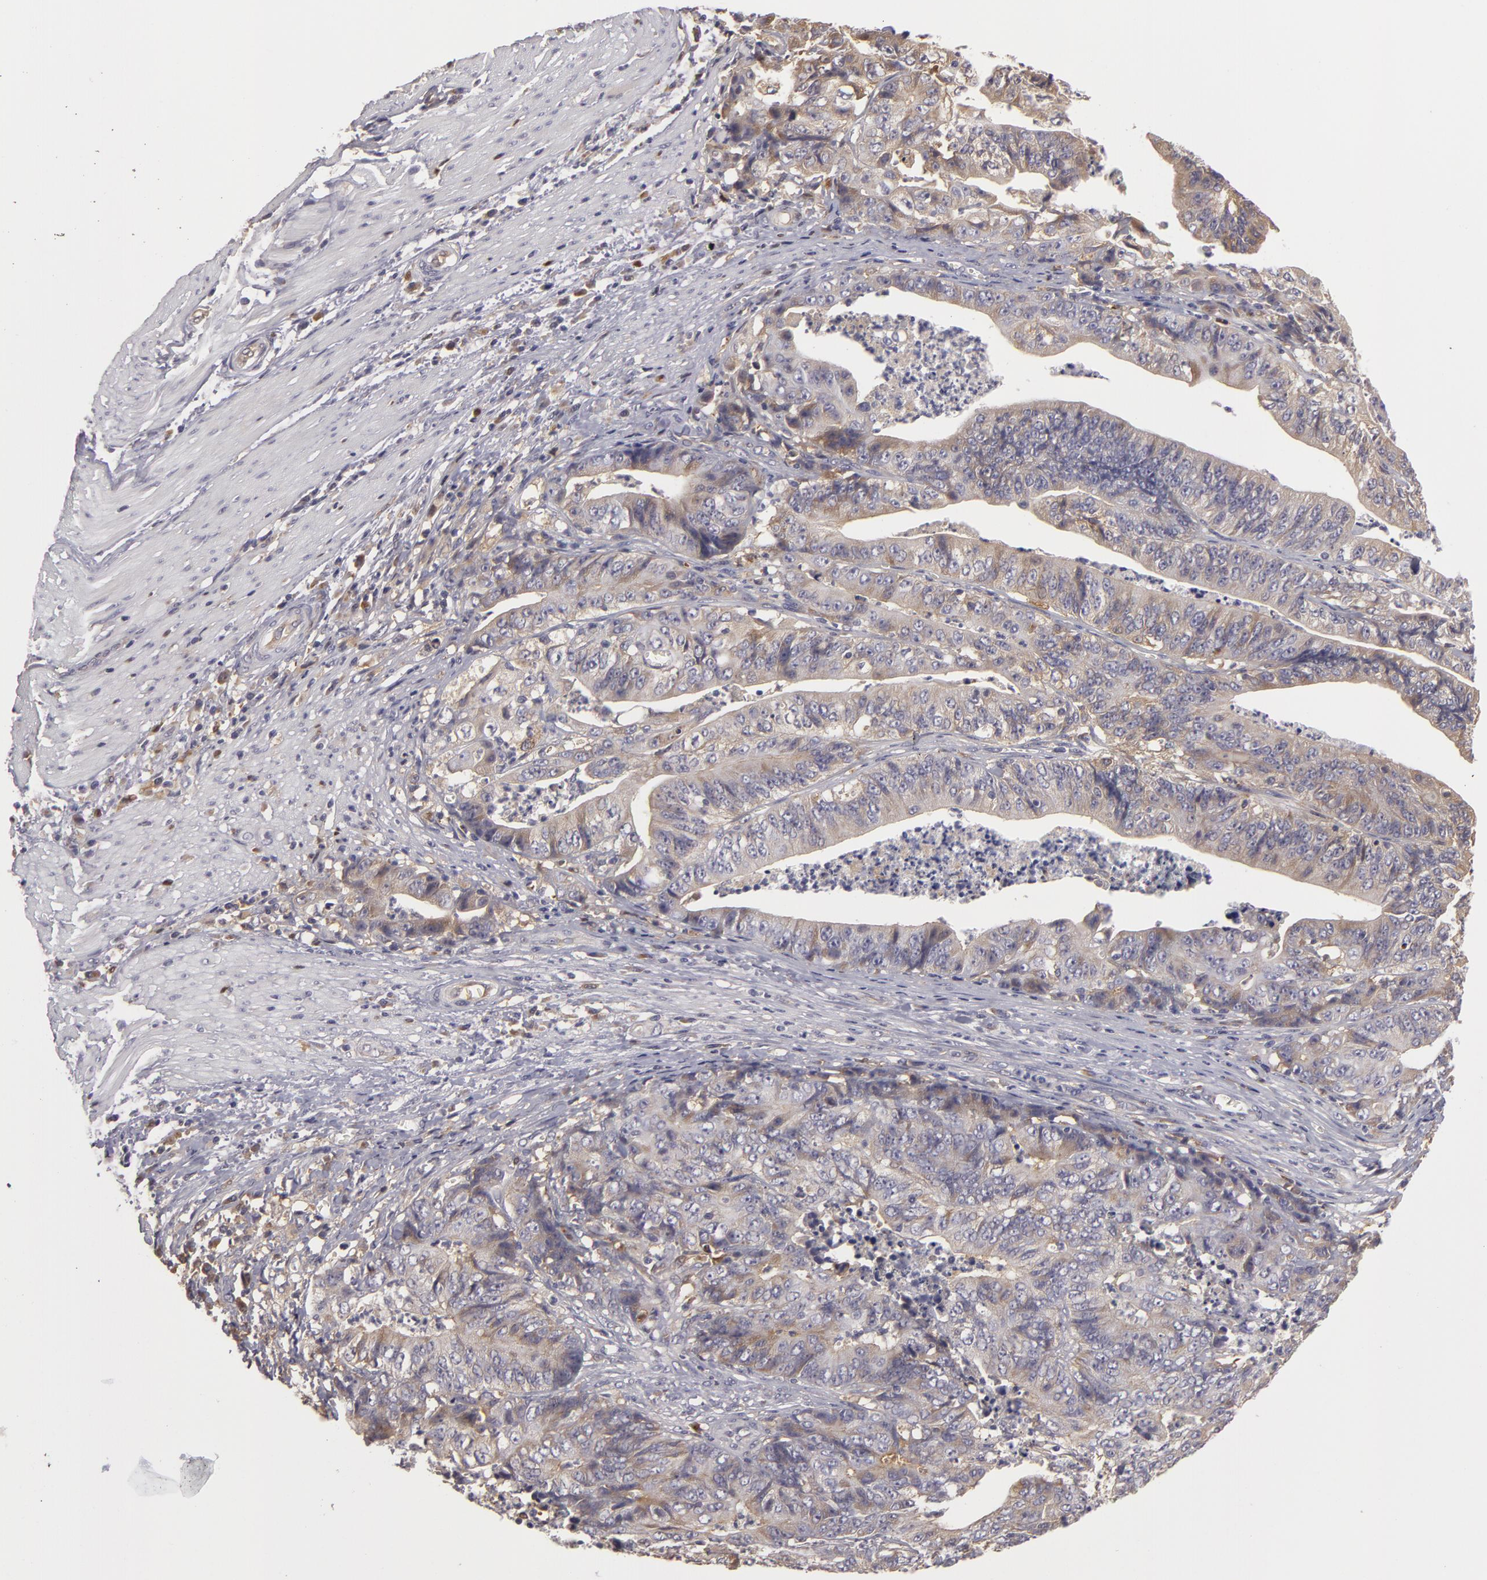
{"staining": {"intensity": "weak", "quantity": "25%-75%", "location": "cytoplasmic/membranous"}, "tissue": "stomach cancer", "cell_type": "Tumor cells", "image_type": "cancer", "snomed": [{"axis": "morphology", "description": "Adenocarcinoma, NOS"}, {"axis": "topography", "description": "Stomach, lower"}], "caption": "IHC photomicrograph of stomach adenocarcinoma stained for a protein (brown), which exhibits low levels of weak cytoplasmic/membranous staining in about 25%-75% of tumor cells.", "gene": "ZNF229", "patient": {"sex": "female", "age": 86}}